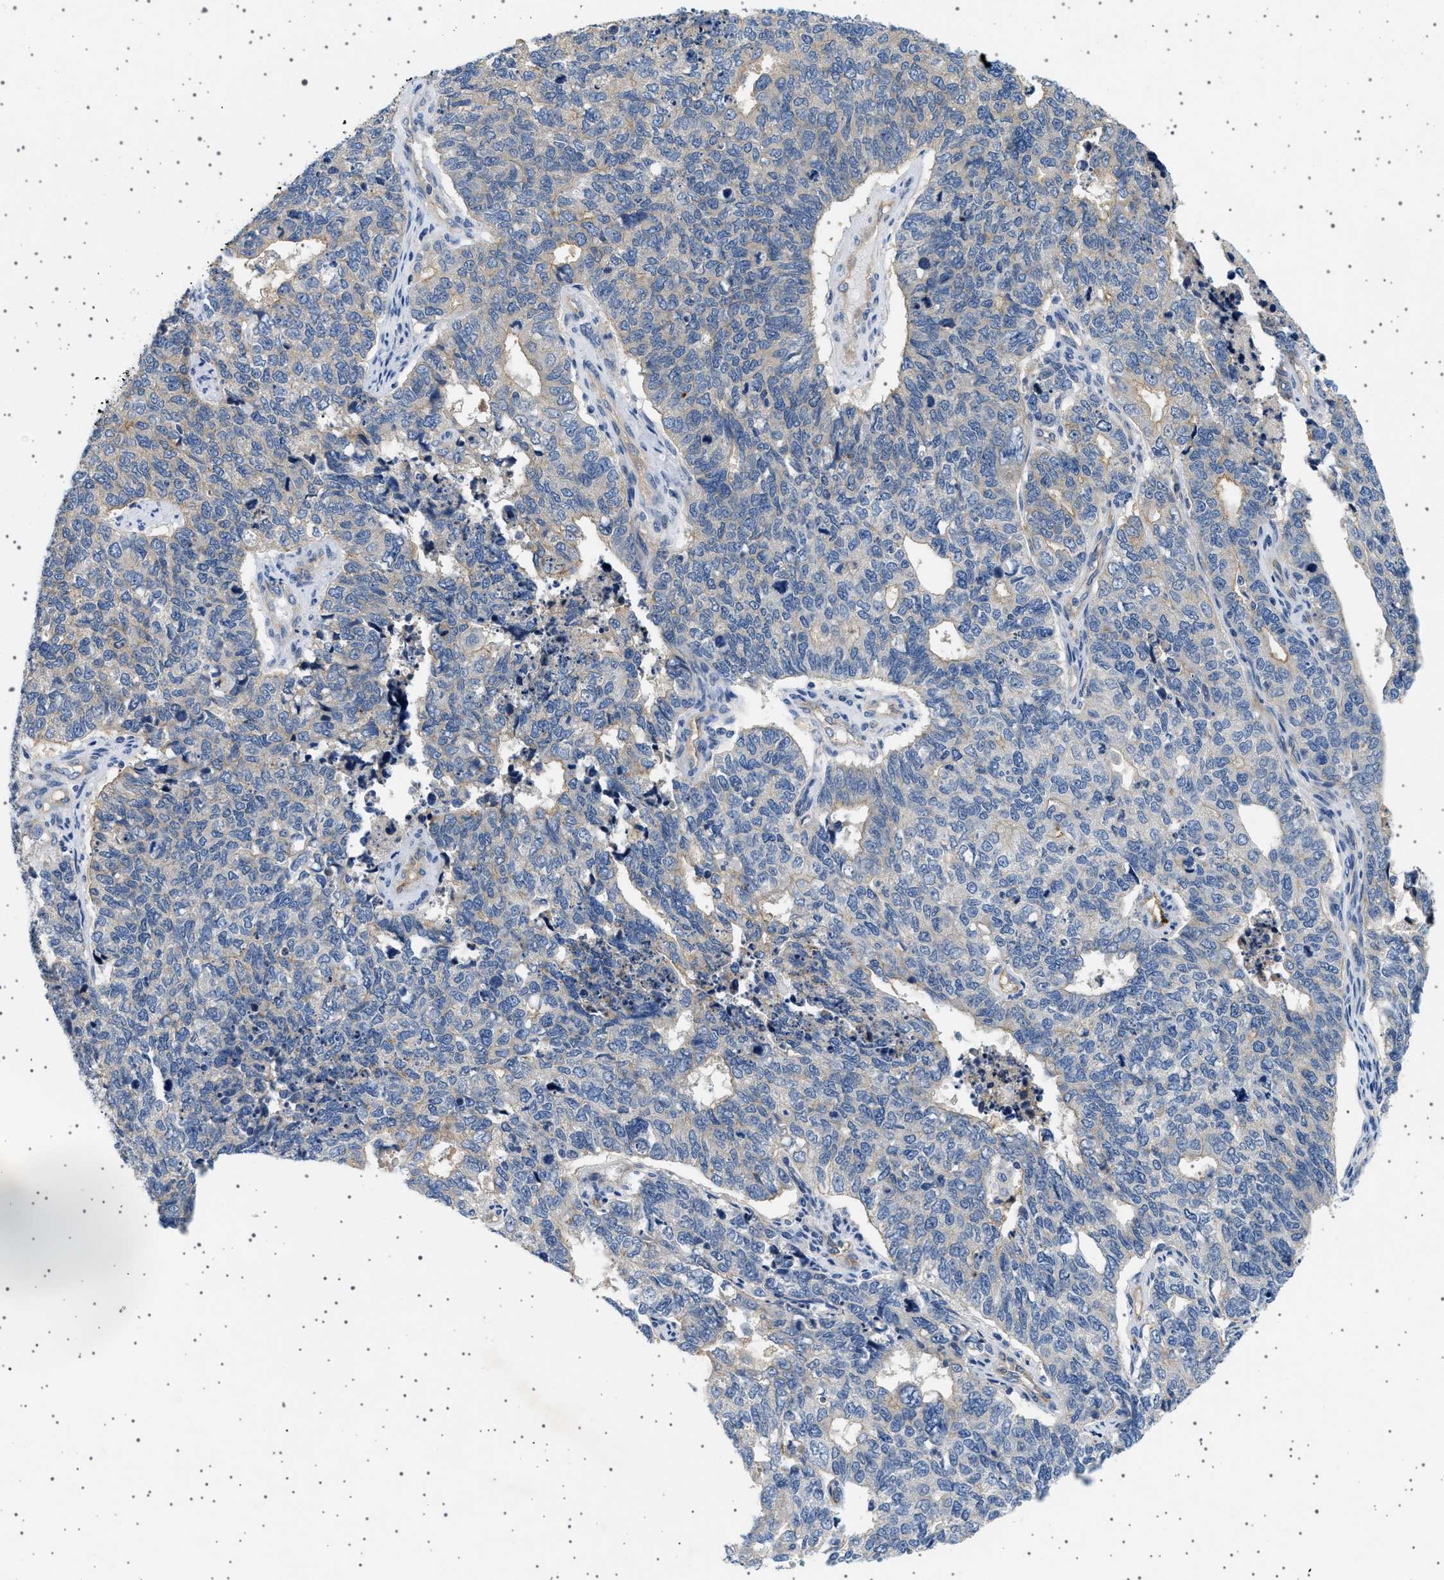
{"staining": {"intensity": "weak", "quantity": ">75%", "location": "cytoplasmic/membranous"}, "tissue": "cervical cancer", "cell_type": "Tumor cells", "image_type": "cancer", "snomed": [{"axis": "morphology", "description": "Squamous cell carcinoma, NOS"}, {"axis": "topography", "description": "Cervix"}], "caption": "Cervical cancer stained with a protein marker exhibits weak staining in tumor cells.", "gene": "PLPP6", "patient": {"sex": "female", "age": 63}}